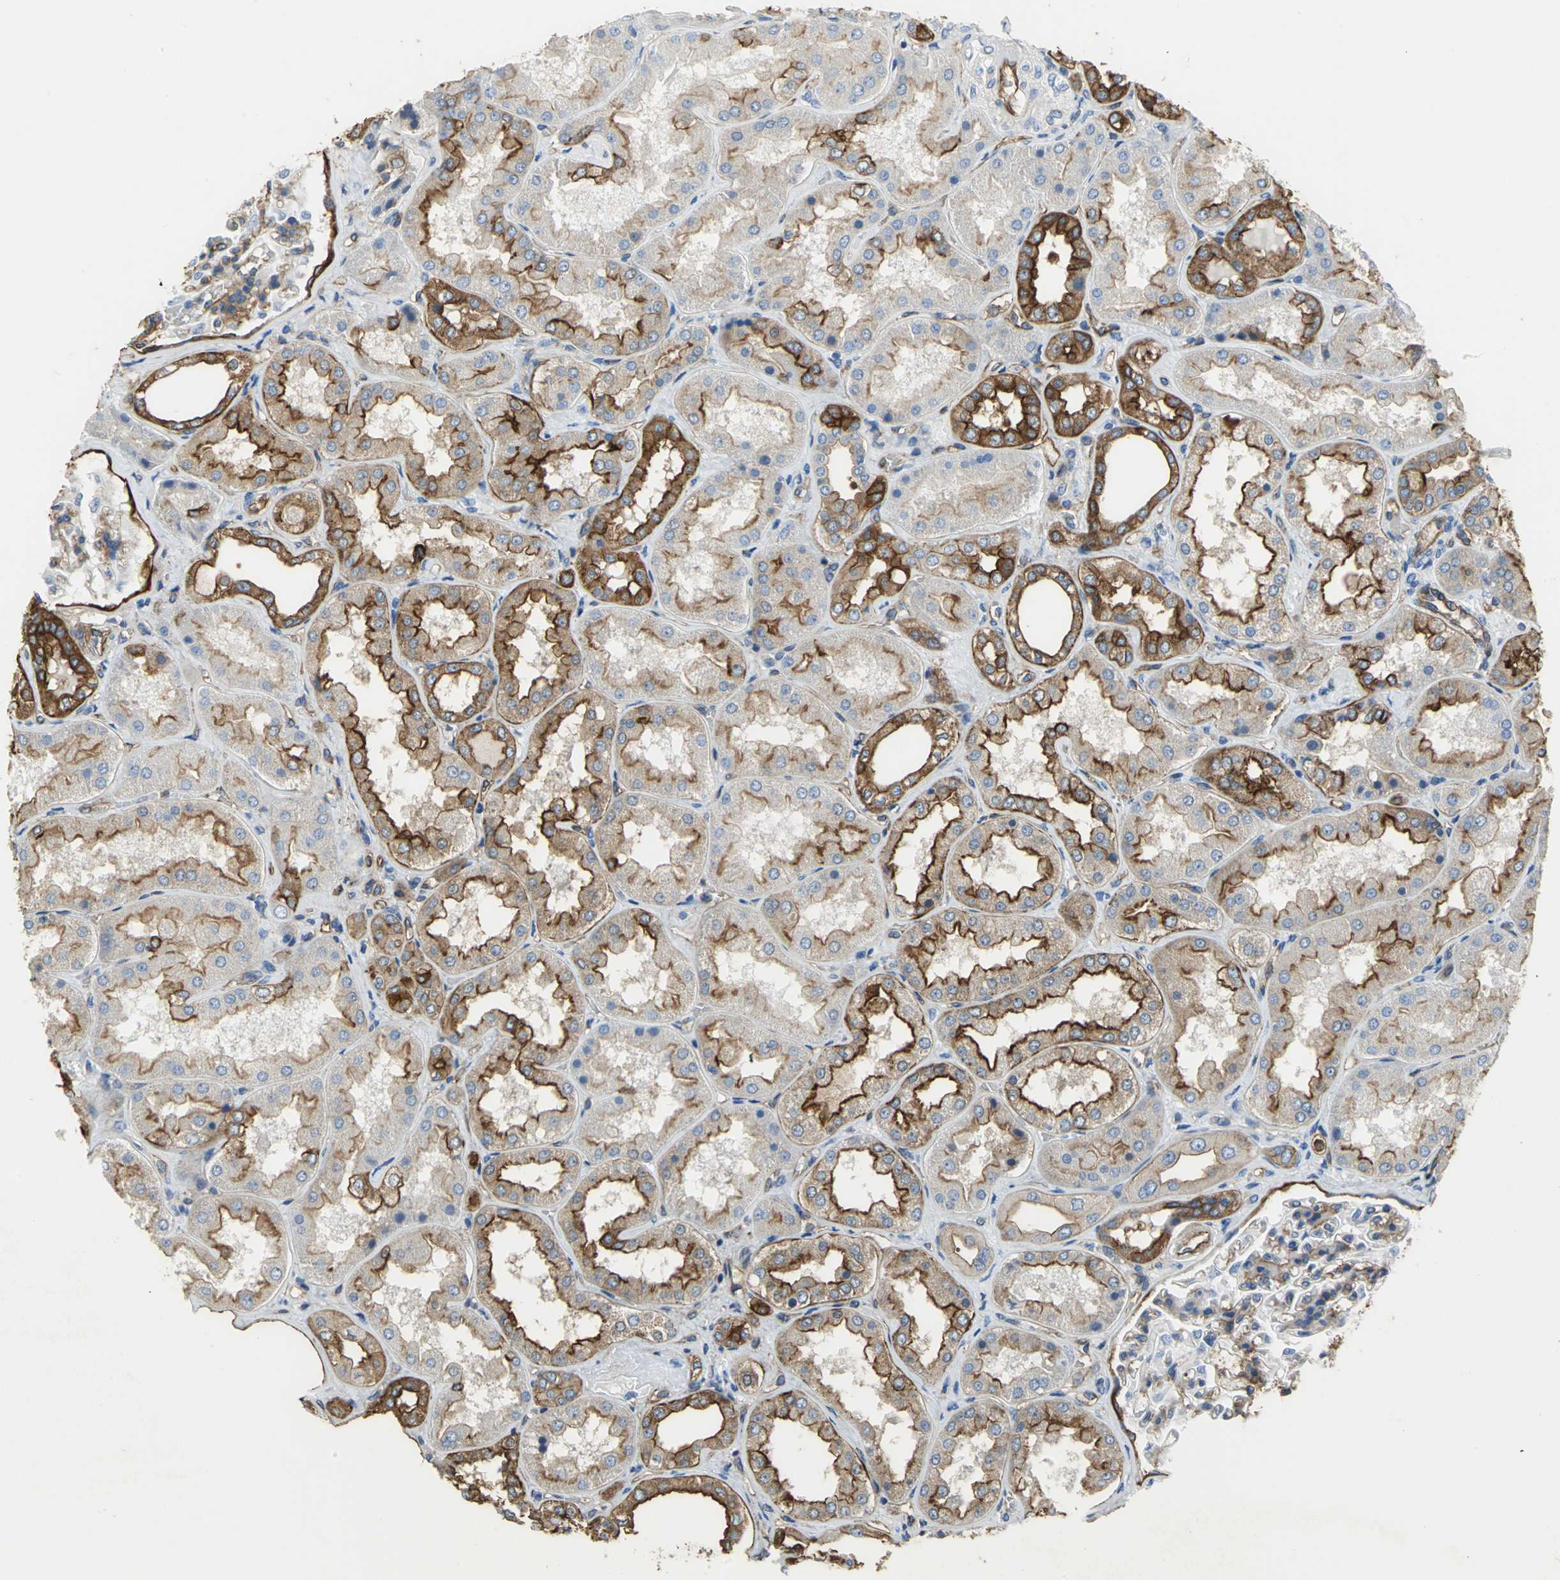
{"staining": {"intensity": "strong", "quantity": ">75%", "location": "cytoplasmic/membranous"}, "tissue": "kidney", "cell_type": "Cells in glomeruli", "image_type": "normal", "snomed": [{"axis": "morphology", "description": "Normal tissue, NOS"}, {"axis": "topography", "description": "Kidney"}], "caption": "Immunohistochemistry staining of normal kidney, which exhibits high levels of strong cytoplasmic/membranous expression in approximately >75% of cells in glomeruli indicating strong cytoplasmic/membranous protein positivity. The staining was performed using DAB (3,3'-diaminobenzidine) (brown) for protein detection and nuclei were counterstained in hematoxylin (blue).", "gene": "FLNB", "patient": {"sex": "female", "age": 56}}